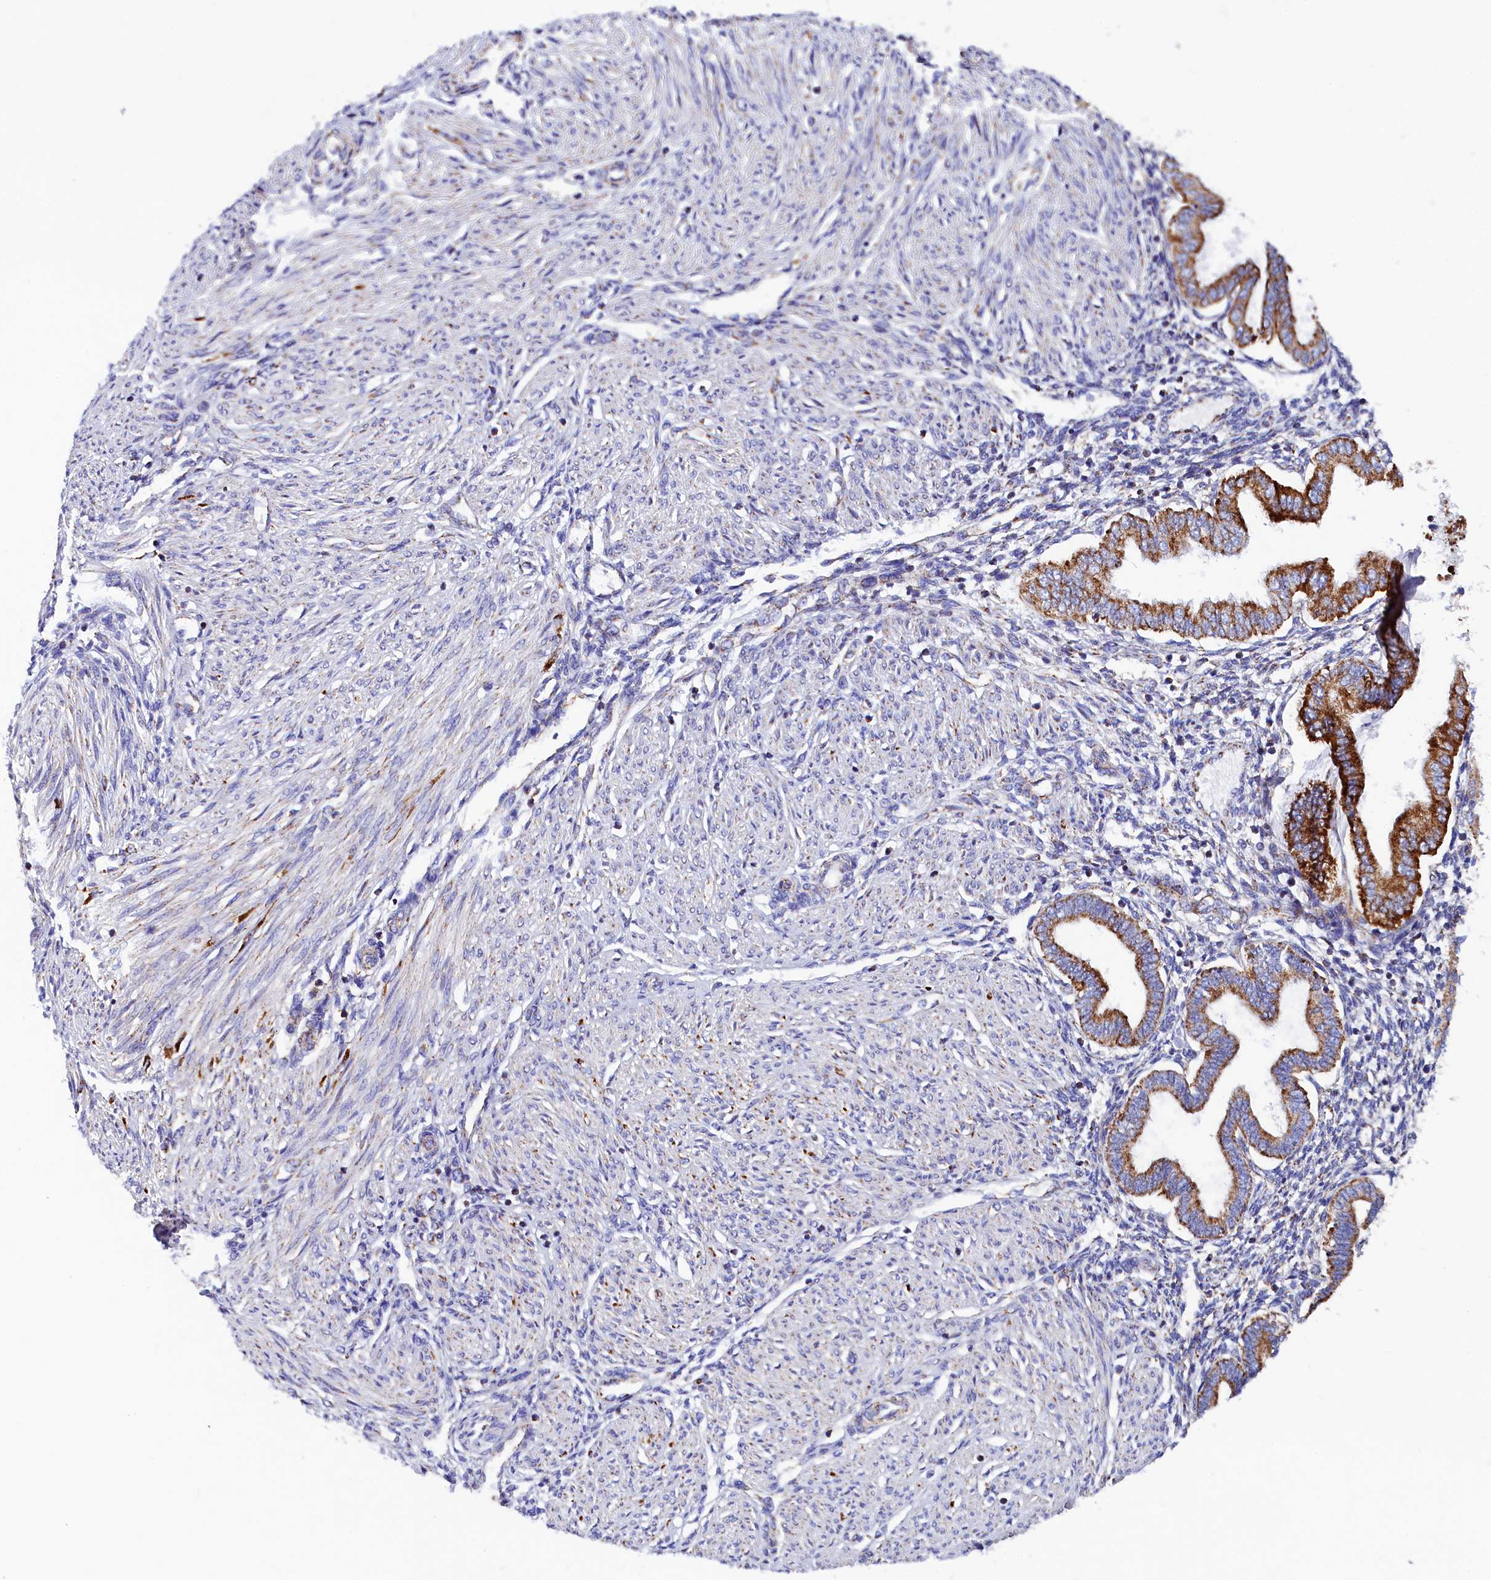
{"staining": {"intensity": "negative", "quantity": "none", "location": "none"}, "tissue": "endometrium", "cell_type": "Cells in endometrial stroma", "image_type": "normal", "snomed": [{"axis": "morphology", "description": "Normal tissue, NOS"}, {"axis": "topography", "description": "Endometrium"}], "caption": "This photomicrograph is of unremarkable endometrium stained with IHC to label a protein in brown with the nuclei are counter-stained blue. There is no positivity in cells in endometrial stroma.", "gene": "SLC39A3", "patient": {"sex": "female", "age": 53}}